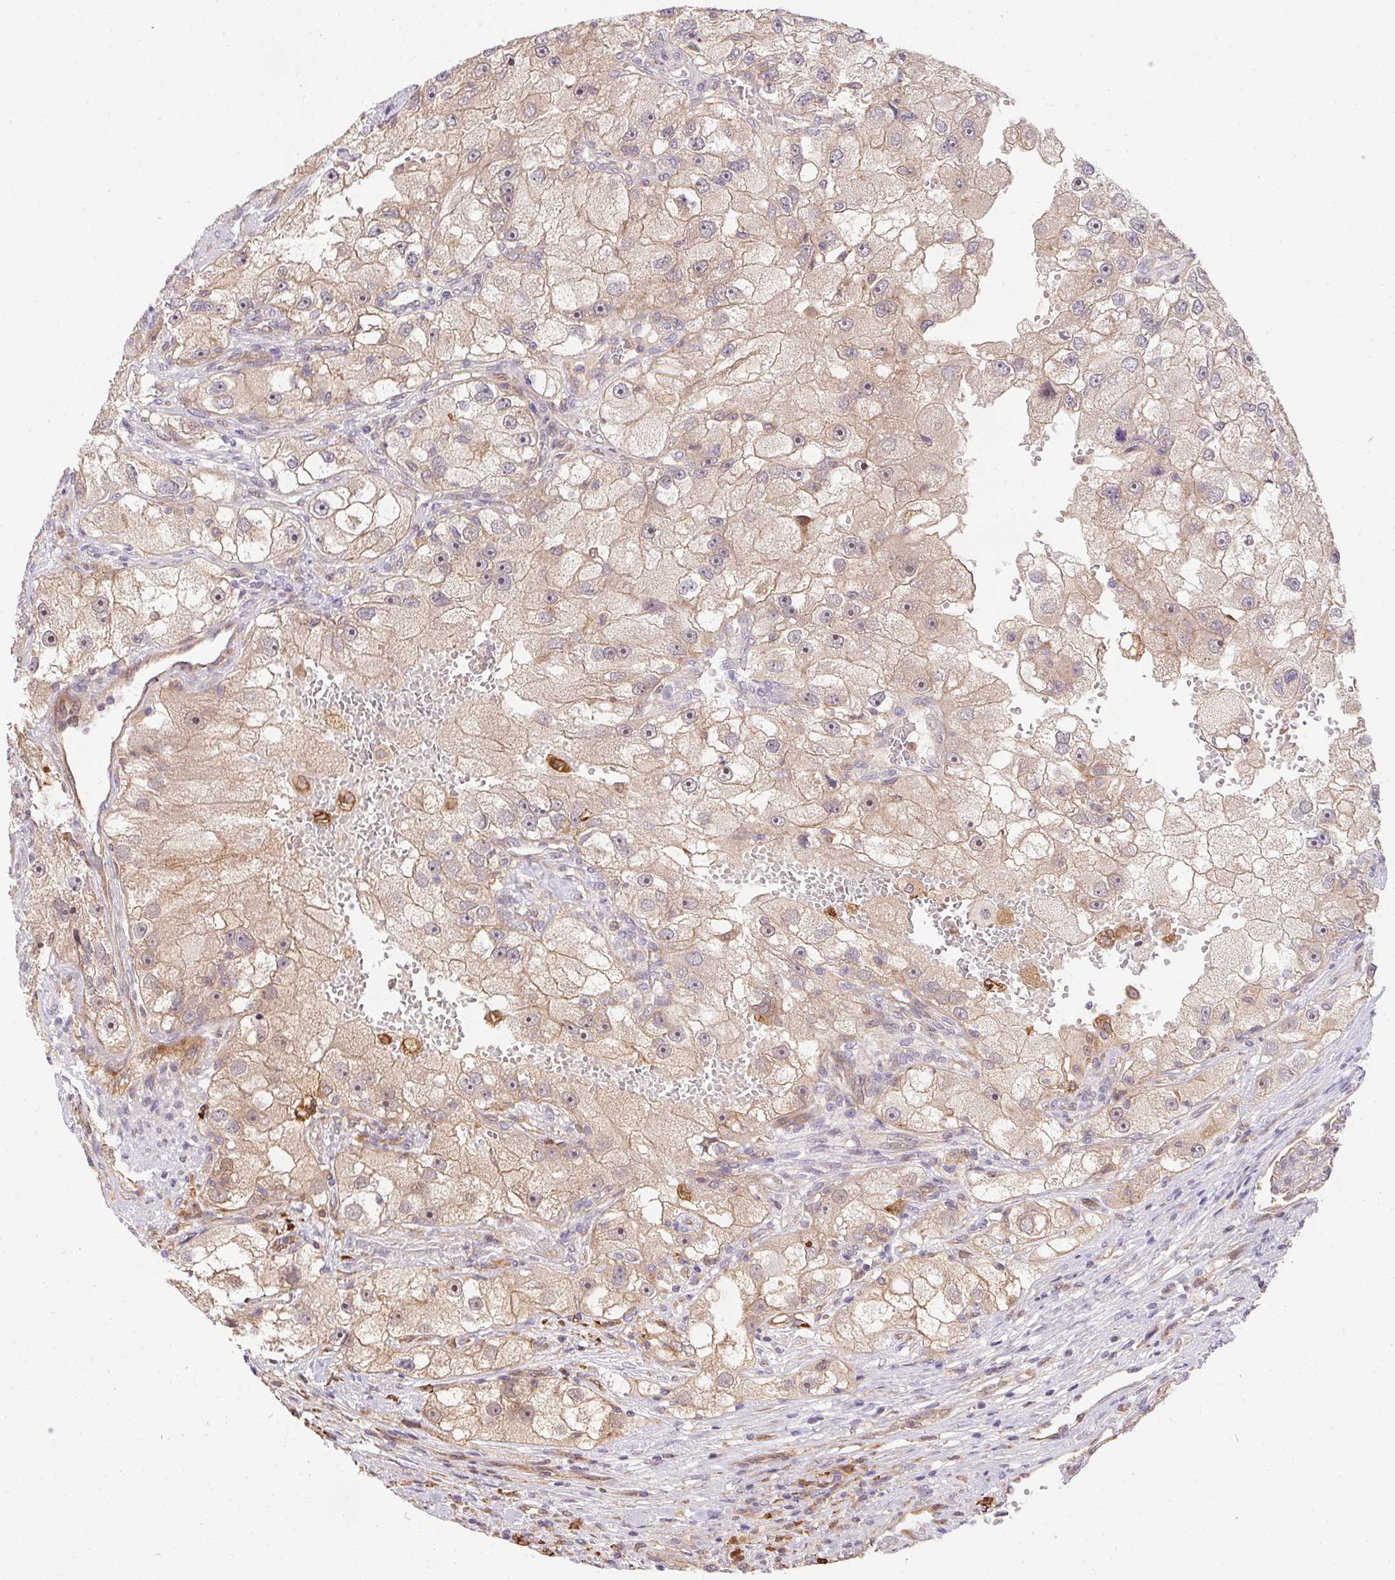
{"staining": {"intensity": "weak", "quantity": ">75%", "location": "cytoplasmic/membranous"}, "tissue": "renal cancer", "cell_type": "Tumor cells", "image_type": "cancer", "snomed": [{"axis": "morphology", "description": "Adenocarcinoma, NOS"}, {"axis": "topography", "description": "Kidney"}], "caption": "The image exhibits staining of renal adenocarcinoma, revealing weak cytoplasmic/membranous protein staining (brown color) within tumor cells.", "gene": "NUDT16", "patient": {"sex": "male", "age": 63}}